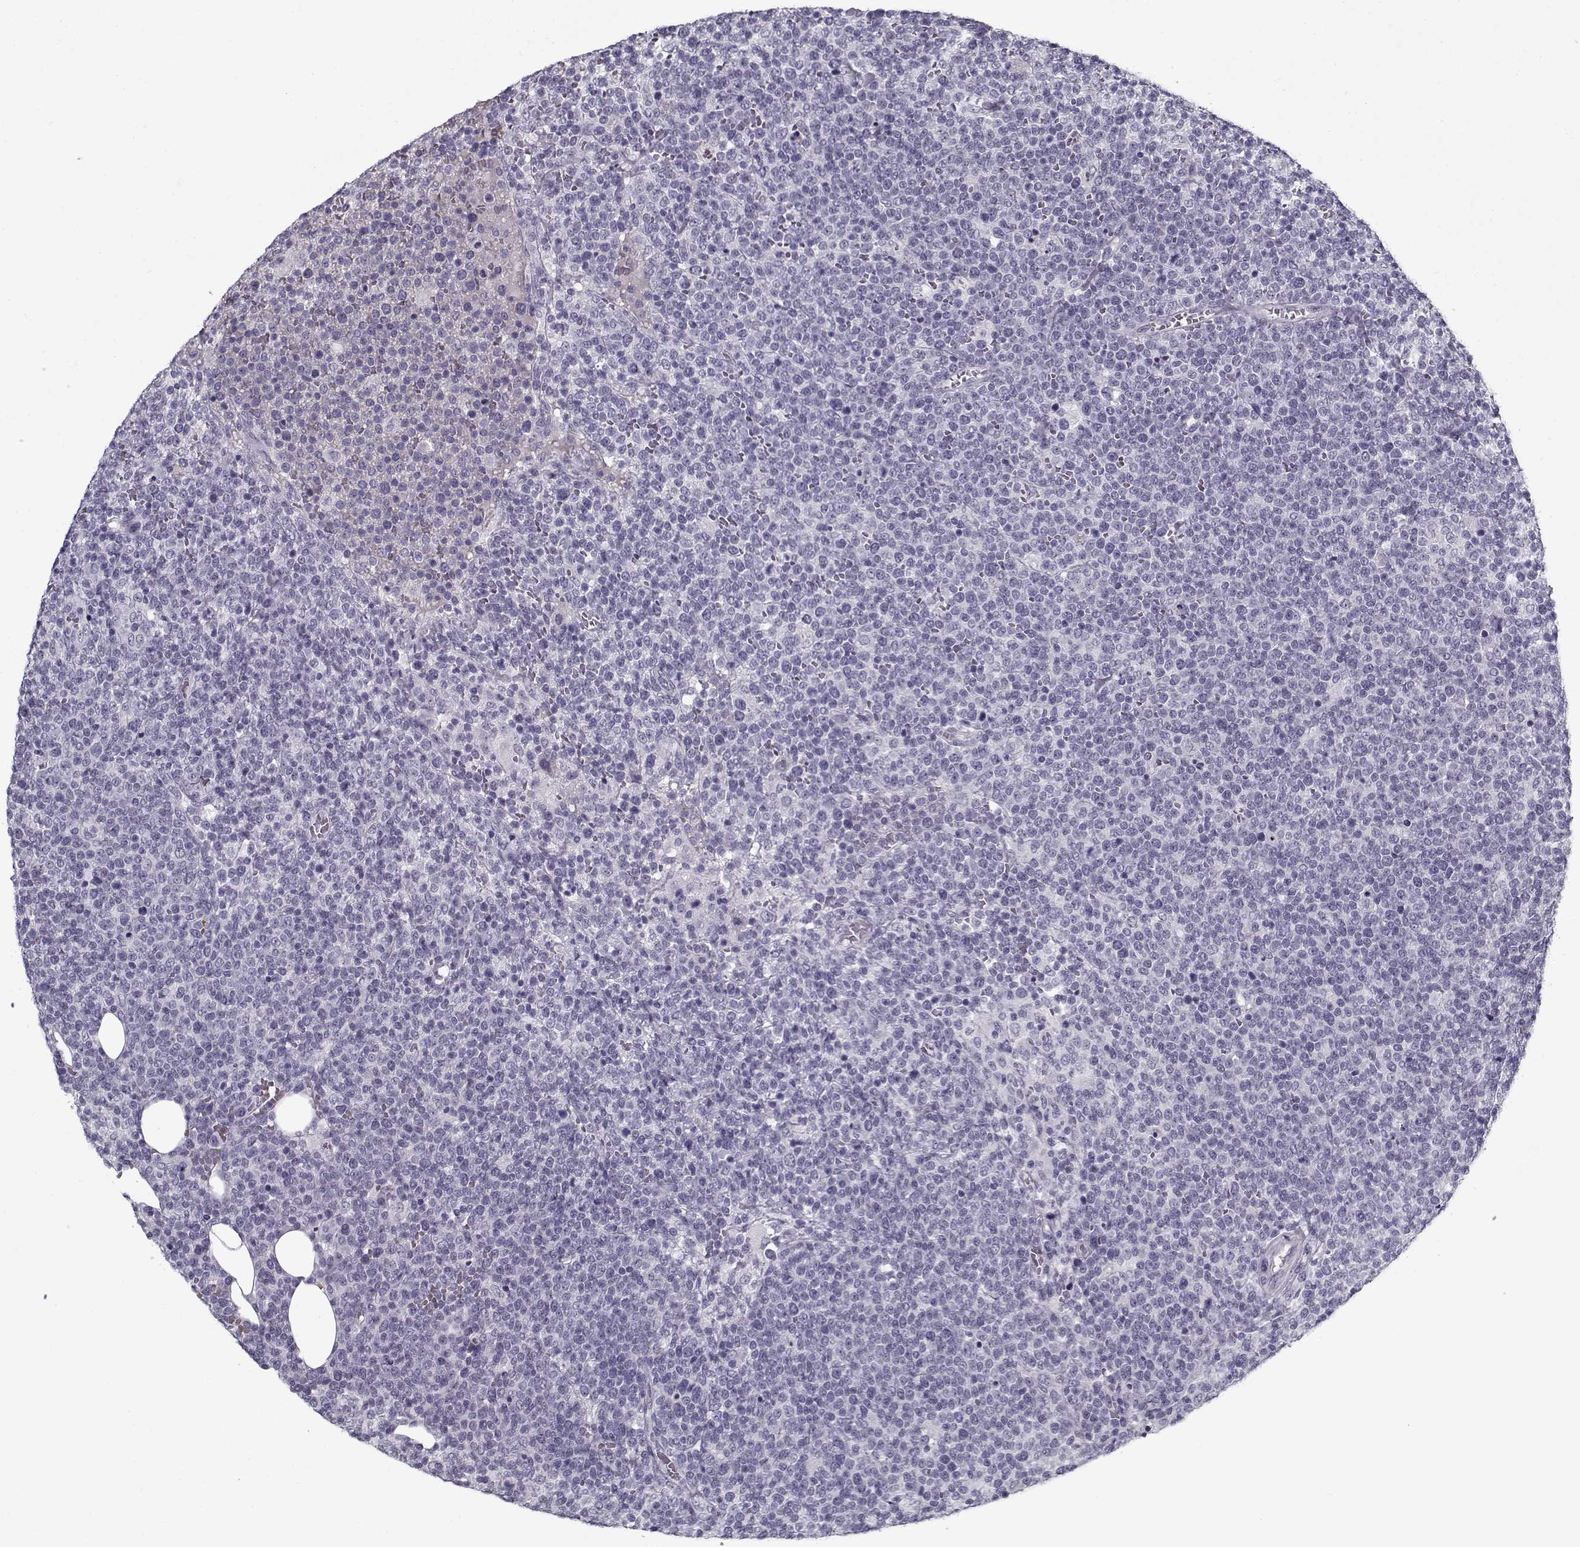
{"staining": {"intensity": "negative", "quantity": "none", "location": "none"}, "tissue": "lymphoma", "cell_type": "Tumor cells", "image_type": "cancer", "snomed": [{"axis": "morphology", "description": "Malignant lymphoma, non-Hodgkin's type, High grade"}, {"axis": "topography", "description": "Lymph node"}], "caption": "A high-resolution image shows IHC staining of malignant lymphoma, non-Hodgkin's type (high-grade), which demonstrates no significant staining in tumor cells.", "gene": "SPACA9", "patient": {"sex": "male", "age": 61}}